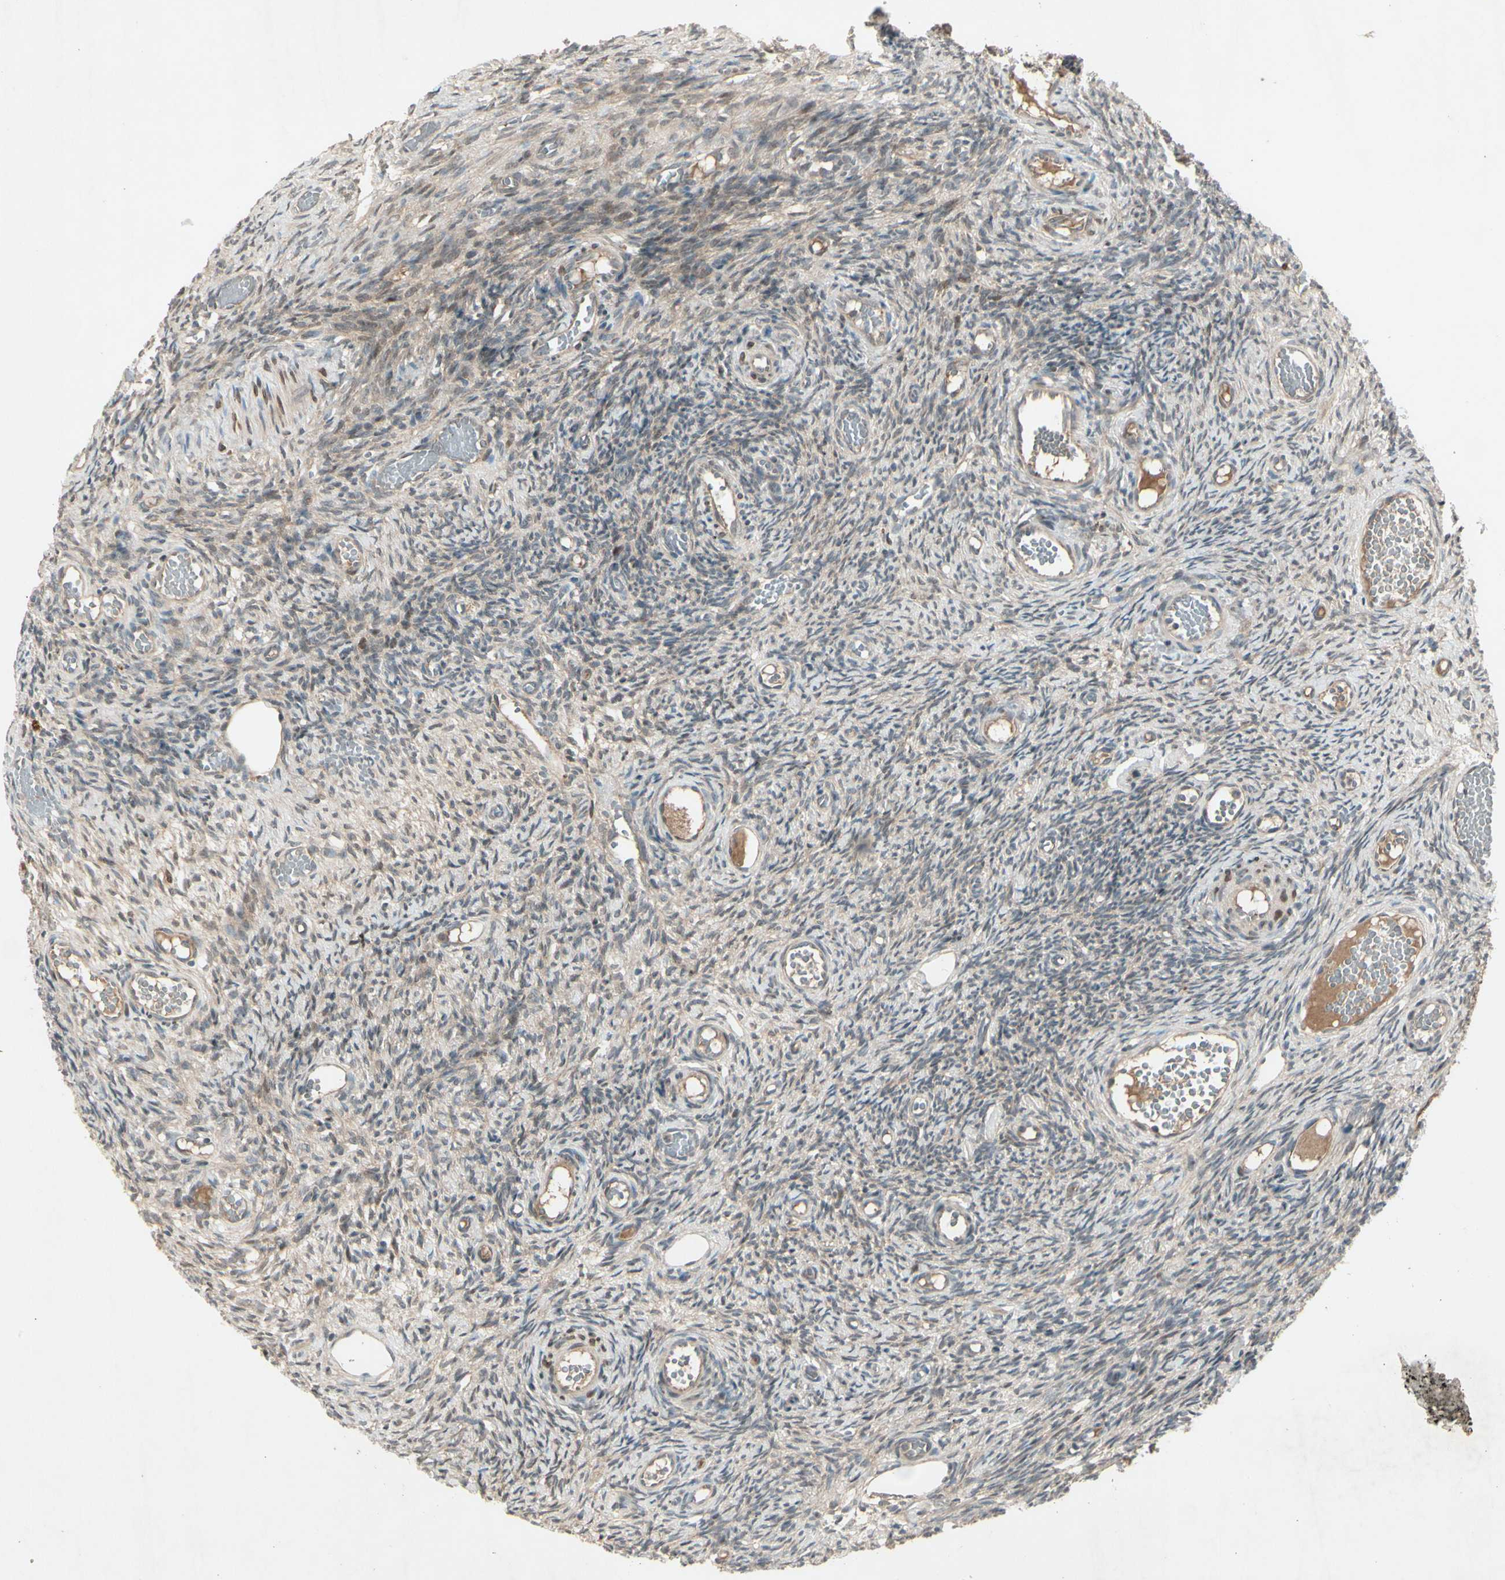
{"staining": {"intensity": "weak", "quantity": ">75%", "location": "cytoplasmic/membranous"}, "tissue": "ovary", "cell_type": "Follicle cells", "image_type": "normal", "snomed": [{"axis": "morphology", "description": "Normal tissue, NOS"}, {"axis": "topography", "description": "Ovary"}], "caption": "Immunohistochemistry (IHC) of benign ovary demonstrates low levels of weak cytoplasmic/membranous staining in about >75% of follicle cells.", "gene": "FHDC1", "patient": {"sex": "female", "age": 35}}